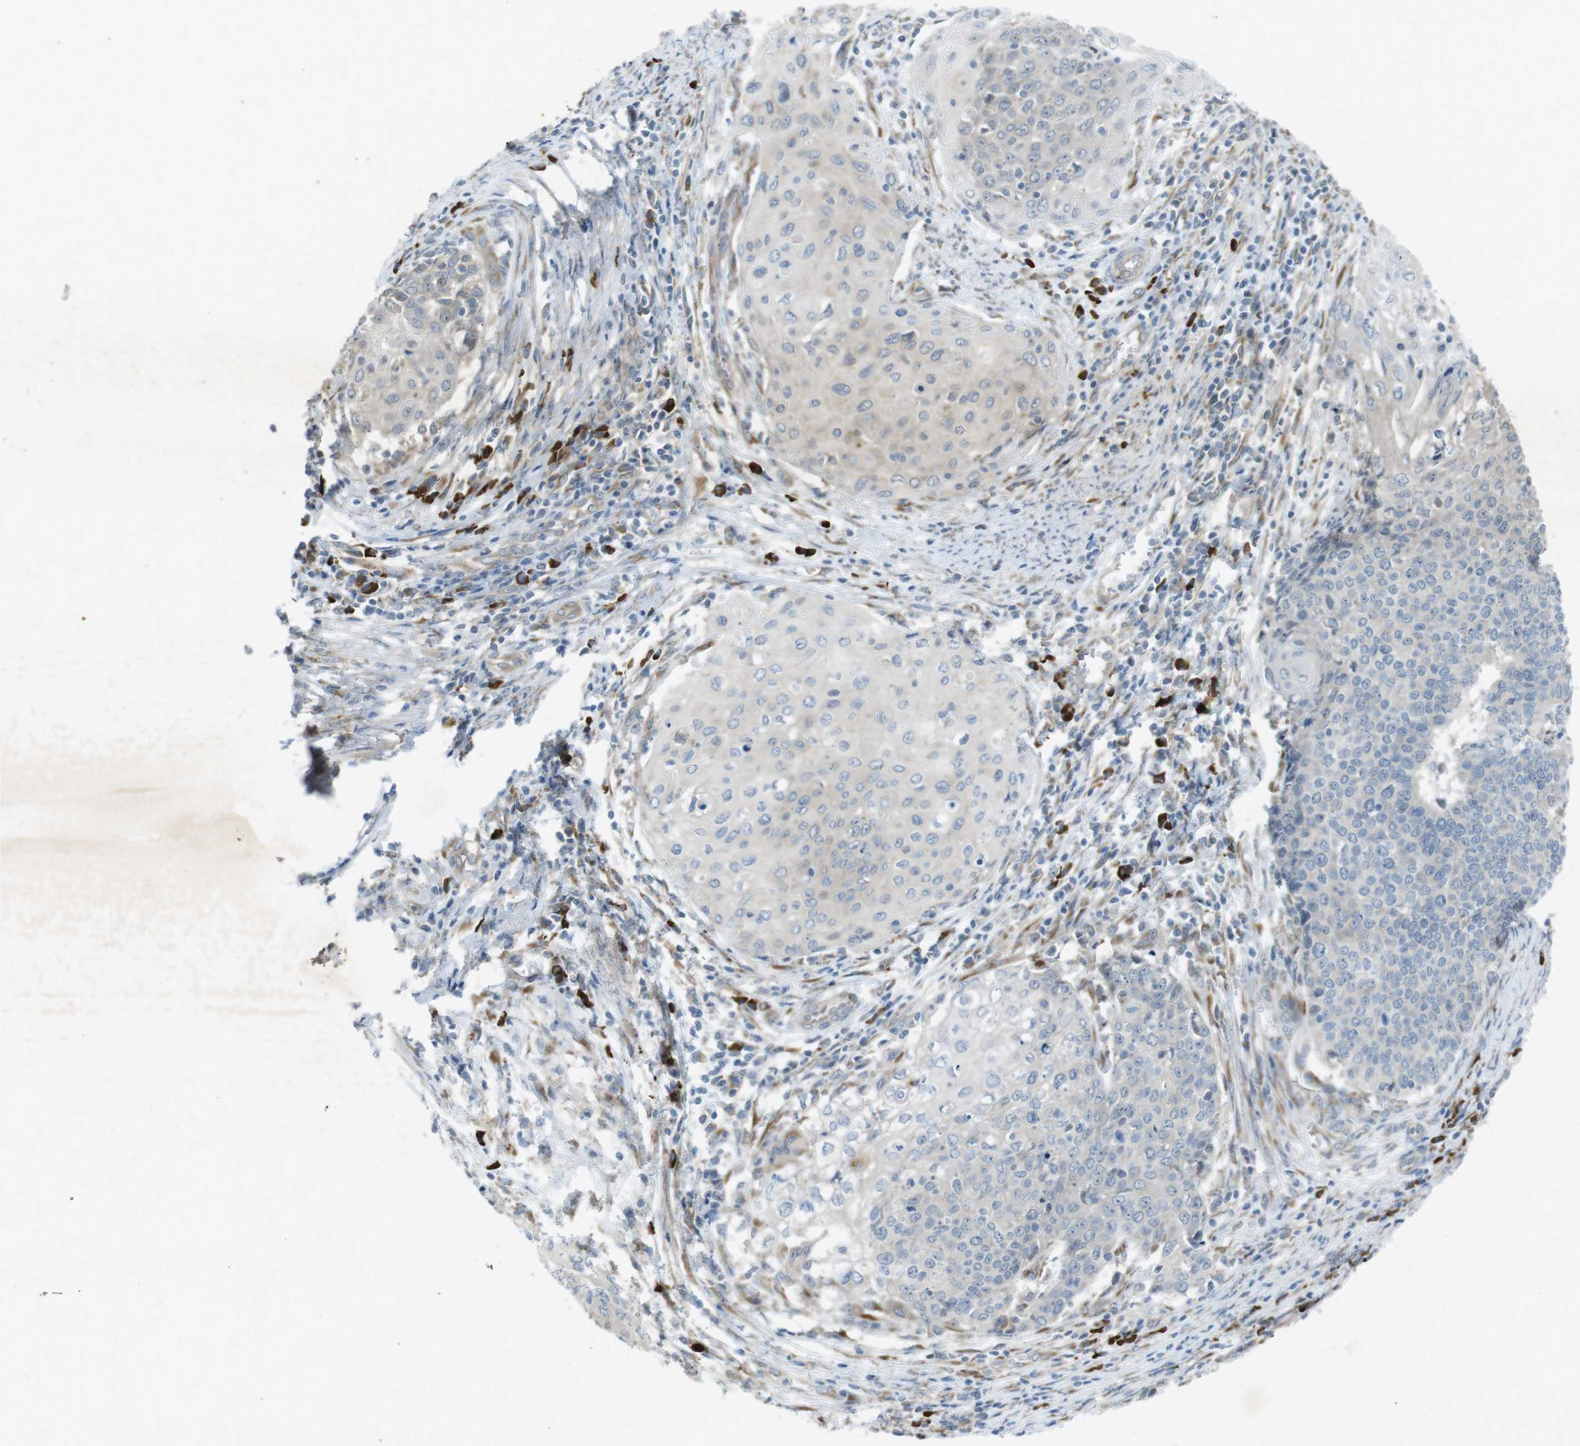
{"staining": {"intensity": "weak", "quantity": "<25%", "location": "cytoplasmic/membranous"}, "tissue": "cervical cancer", "cell_type": "Tumor cells", "image_type": "cancer", "snomed": [{"axis": "morphology", "description": "Squamous cell carcinoma, NOS"}, {"axis": "topography", "description": "Cervix"}], "caption": "Protein analysis of cervical squamous cell carcinoma displays no significant expression in tumor cells.", "gene": "FLCN", "patient": {"sex": "female", "age": 39}}